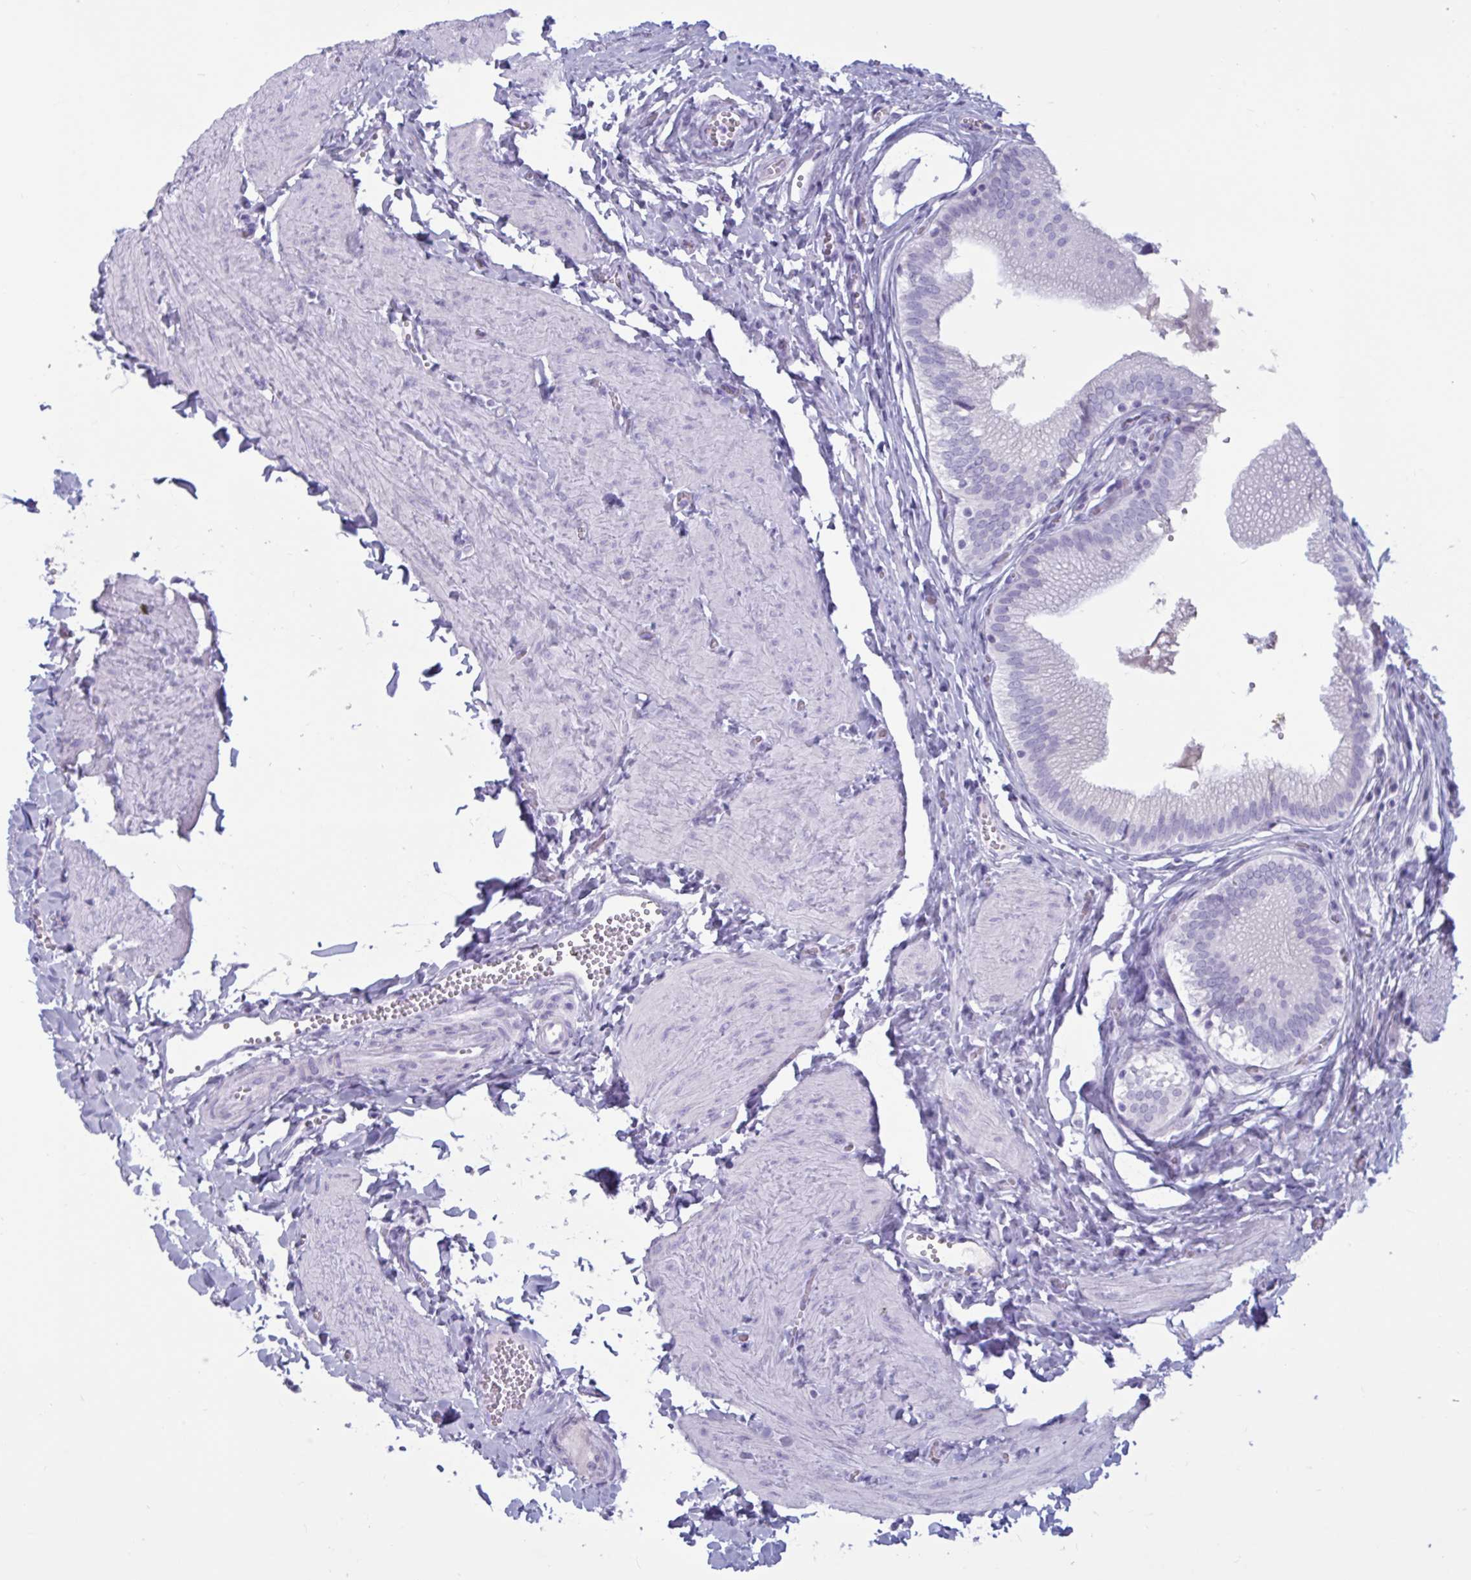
{"staining": {"intensity": "negative", "quantity": "none", "location": "none"}, "tissue": "gallbladder", "cell_type": "Glandular cells", "image_type": "normal", "snomed": [{"axis": "morphology", "description": "Normal tissue, NOS"}, {"axis": "topography", "description": "Gallbladder"}, {"axis": "topography", "description": "Peripheral nerve tissue"}], "caption": "DAB immunohistochemical staining of normal gallbladder shows no significant positivity in glandular cells. (Immunohistochemistry (ihc), brightfield microscopy, high magnification).", "gene": "BBS10", "patient": {"sex": "male", "age": 17}}